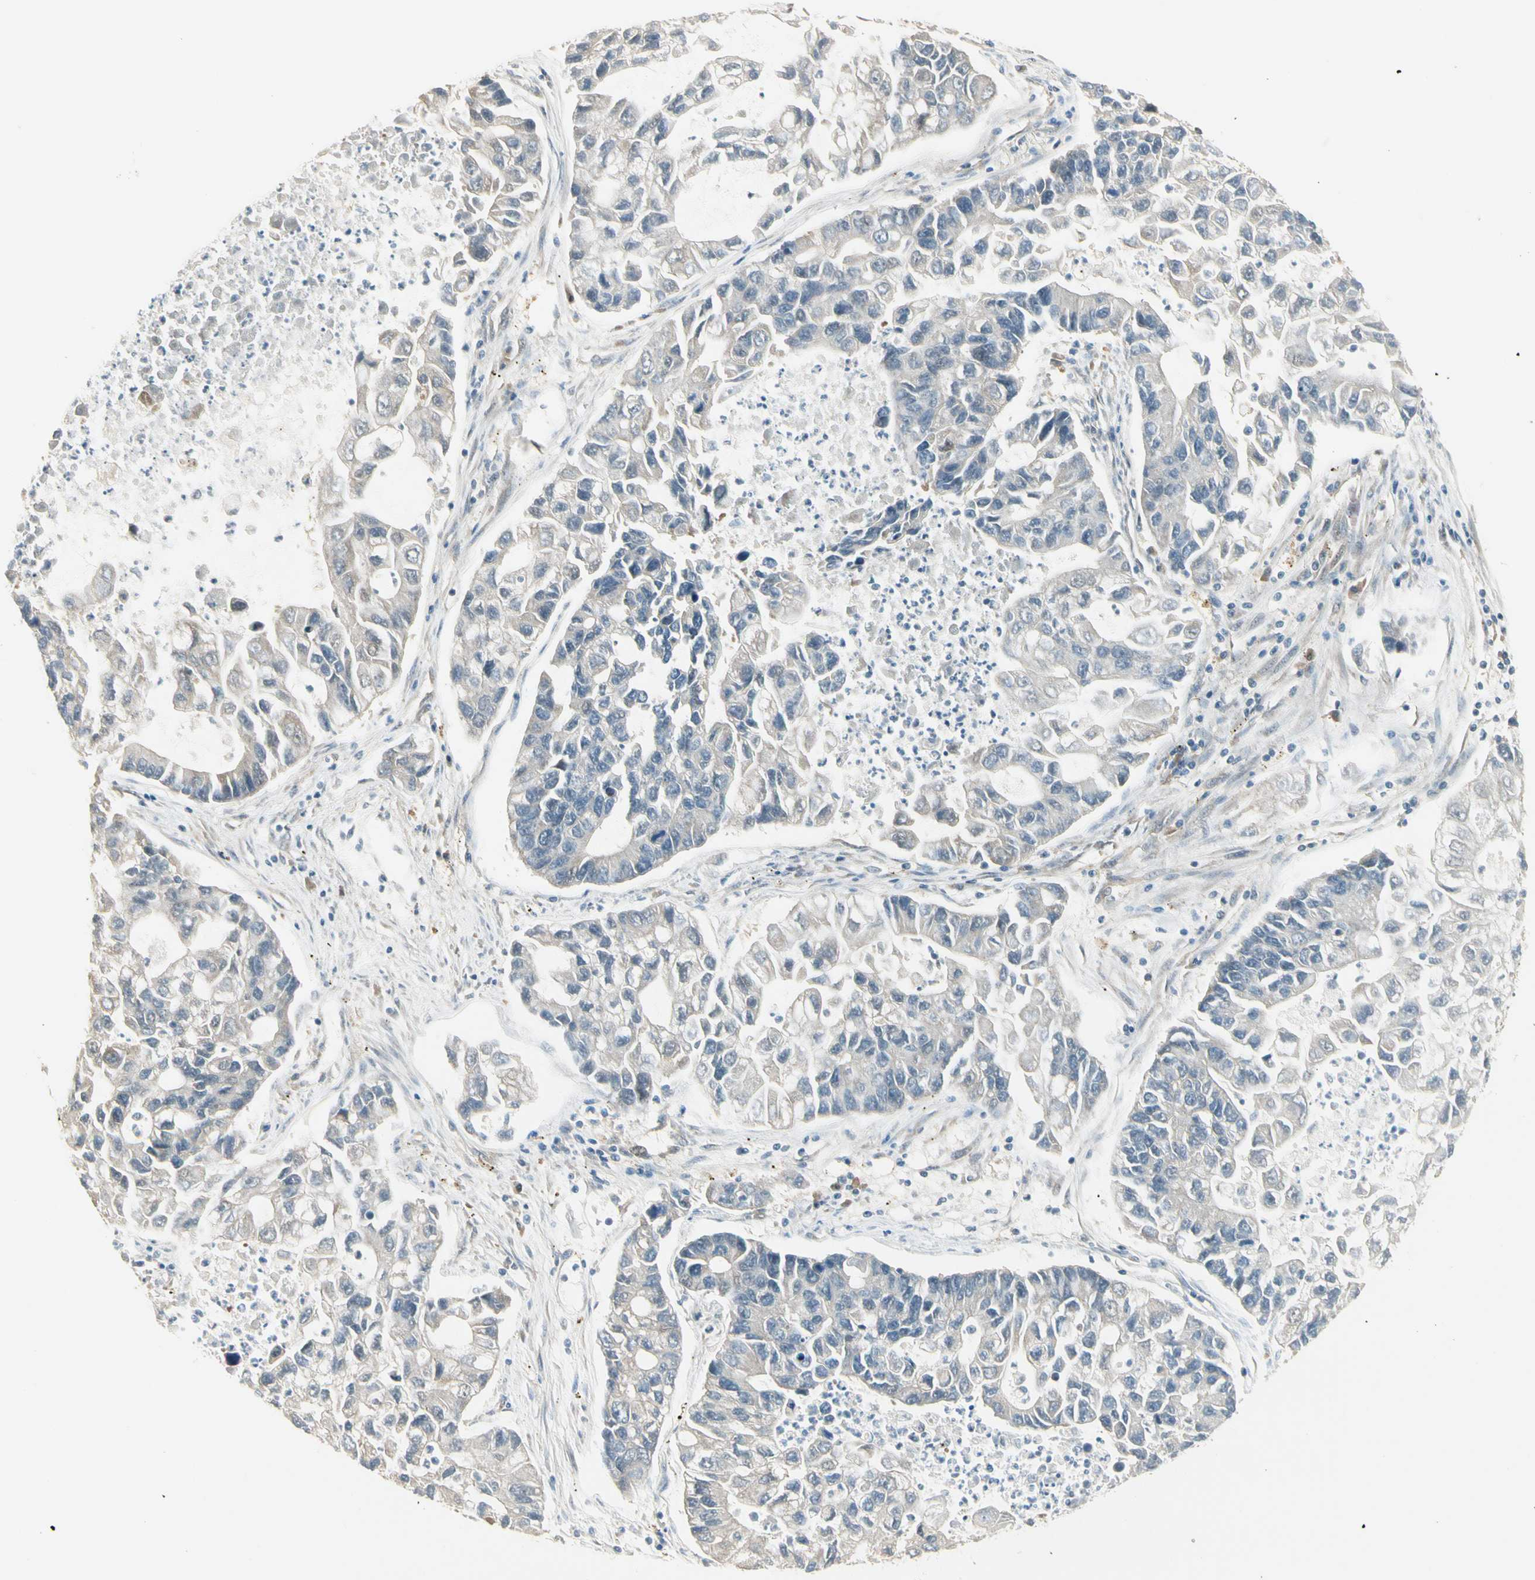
{"staining": {"intensity": "negative", "quantity": "none", "location": "none"}, "tissue": "lung cancer", "cell_type": "Tumor cells", "image_type": "cancer", "snomed": [{"axis": "morphology", "description": "Adenocarcinoma, NOS"}, {"axis": "topography", "description": "Lung"}], "caption": "Immunohistochemistry (IHC) of adenocarcinoma (lung) demonstrates no staining in tumor cells.", "gene": "EPHB3", "patient": {"sex": "female", "age": 51}}